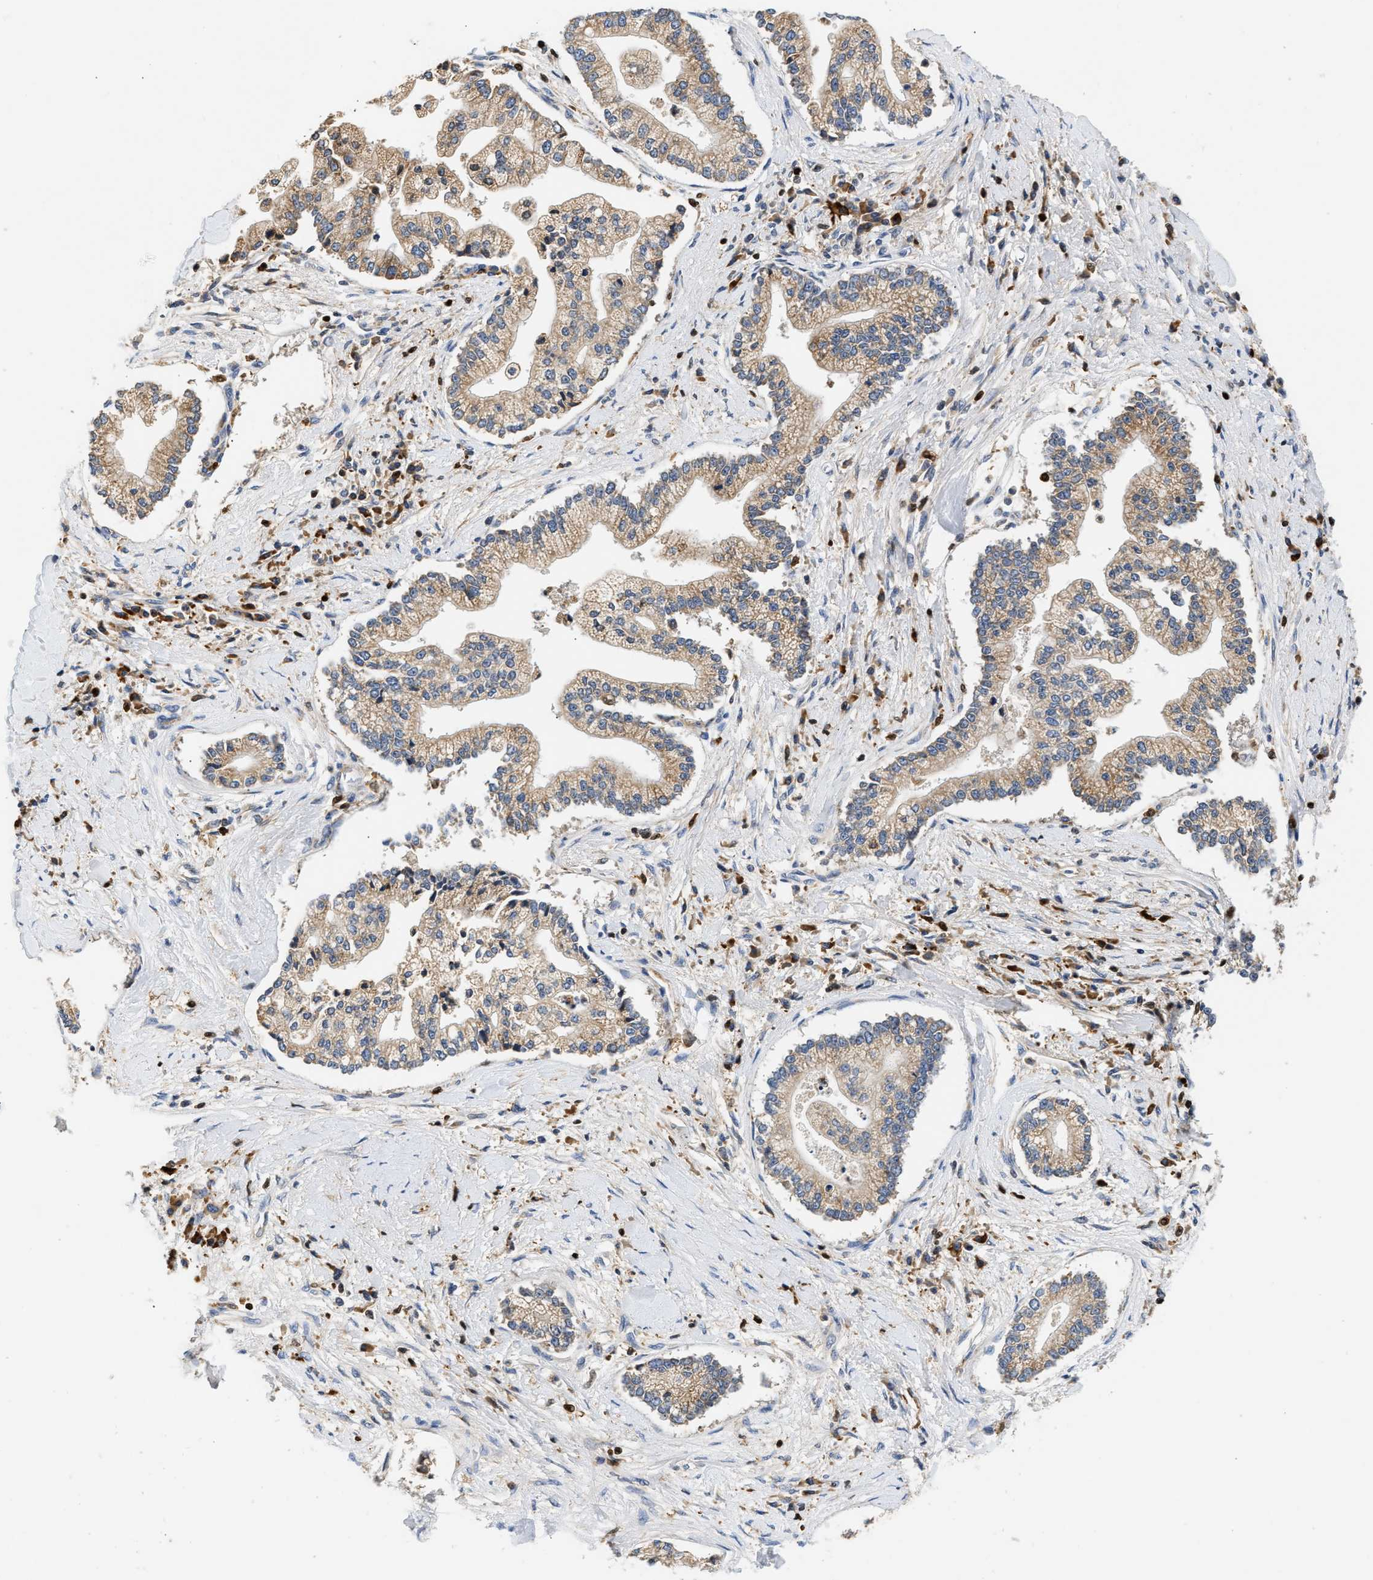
{"staining": {"intensity": "moderate", "quantity": ">75%", "location": "cytoplasmic/membranous"}, "tissue": "liver cancer", "cell_type": "Tumor cells", "image_type": "cancer", "snomed": [{"axis": "morphology", "description": "Cholangiocarcinoma"}, {"axis": "topography", "description": "Liver"}], "caption": "DAB immunohistochemical staining of liver cholangiocarcinoma reveals moderate cytoplasmic/membranous protein staining in about >75% of tumor cells.", "gene": "SLIT2", "patient": {"sex": "male", "age": 50}}